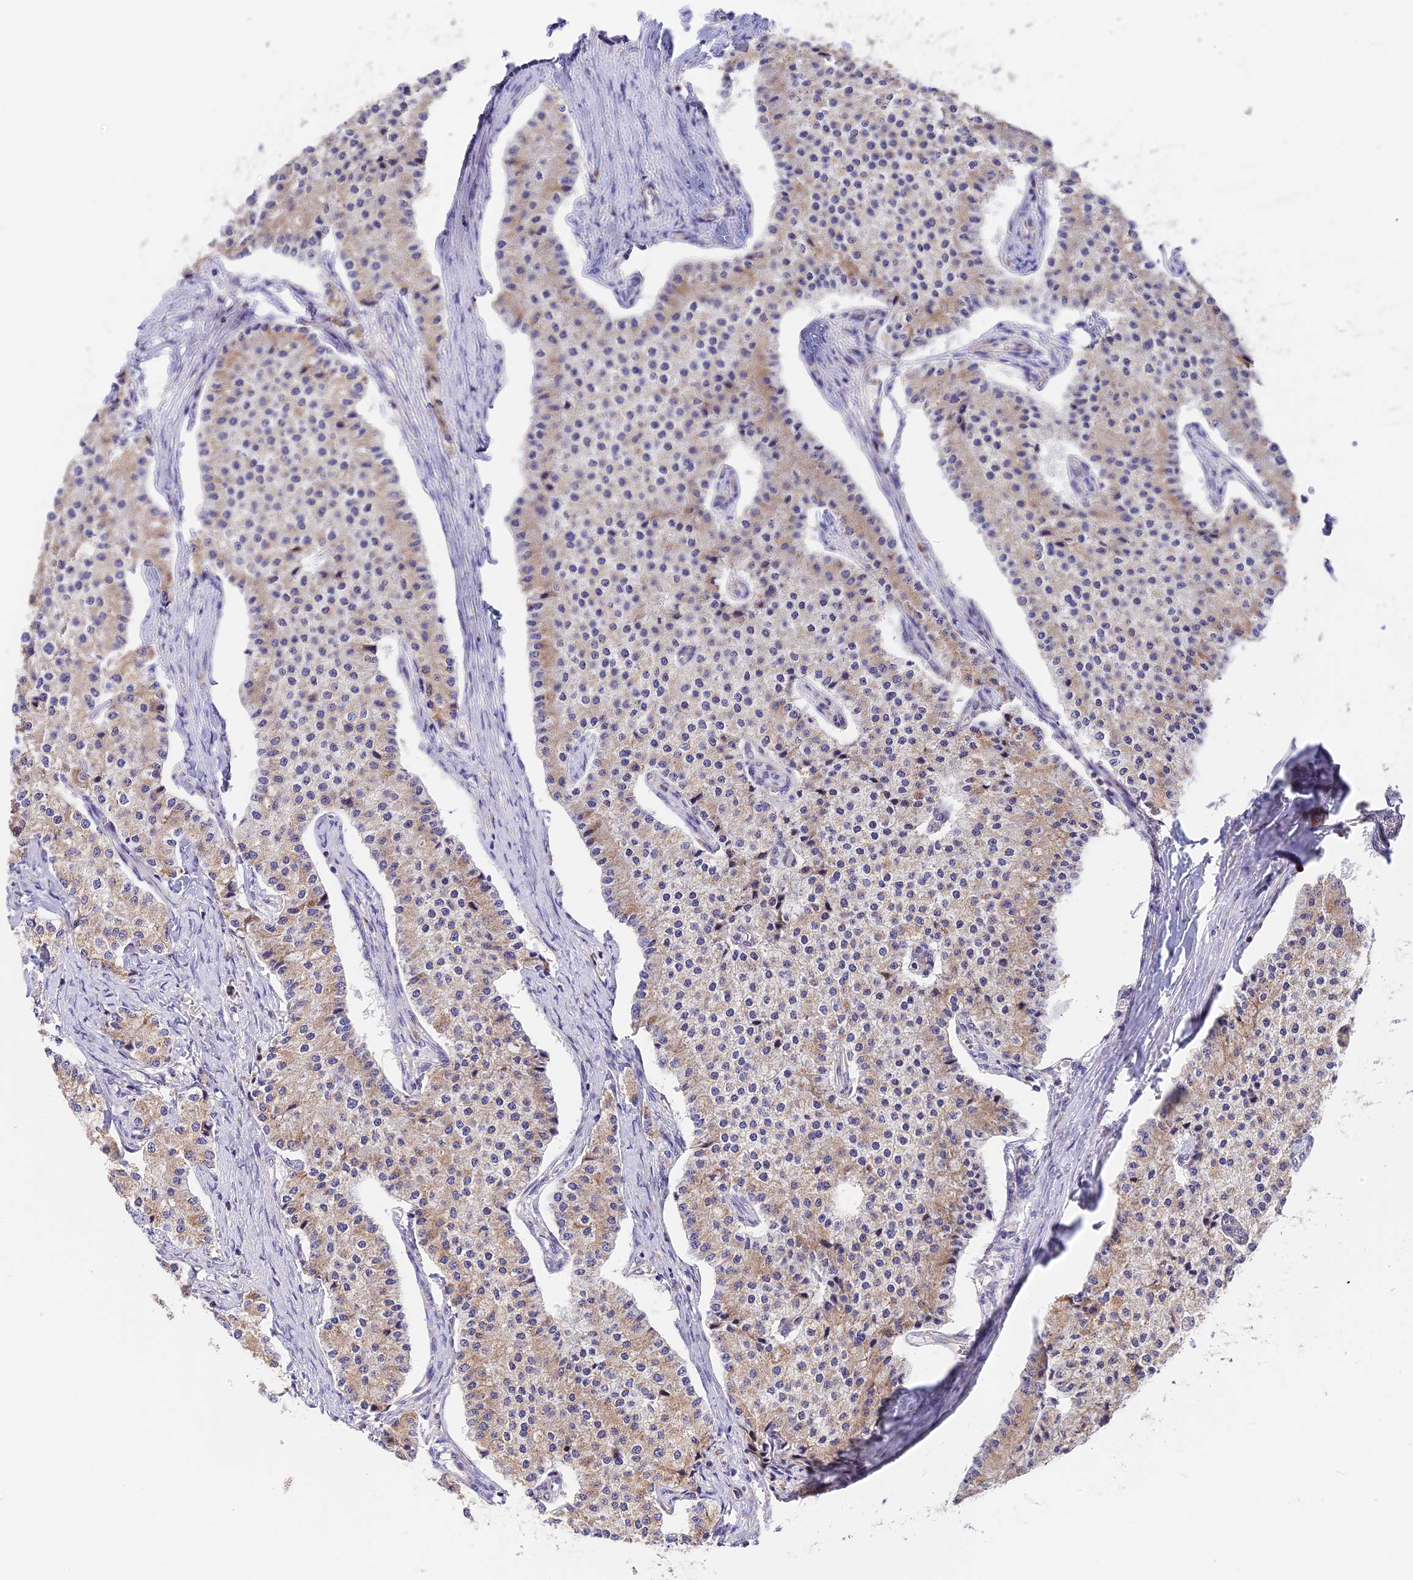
{"staining": {"intensity": "weak", "quantity": "25%-75%", "location": "cytoplasmic/membranous"}, "tissue": "carcinoid", "cell_type": "Tumor cells", "image_type": "cancer", "snomed": [{"axis": "morphology", "description": "Carcinoid, malignant, NOS"}, {"axis": "topography", "description": "Colon"}], "caption": "Protein expression by immunohistochemistry reveals weak cytoplasmic/membranous staining in about 25%-75% of tumor cells in malignant carcinoid.", "gene": "MRAS", "patient": {"sex": "female", "age": 52}}